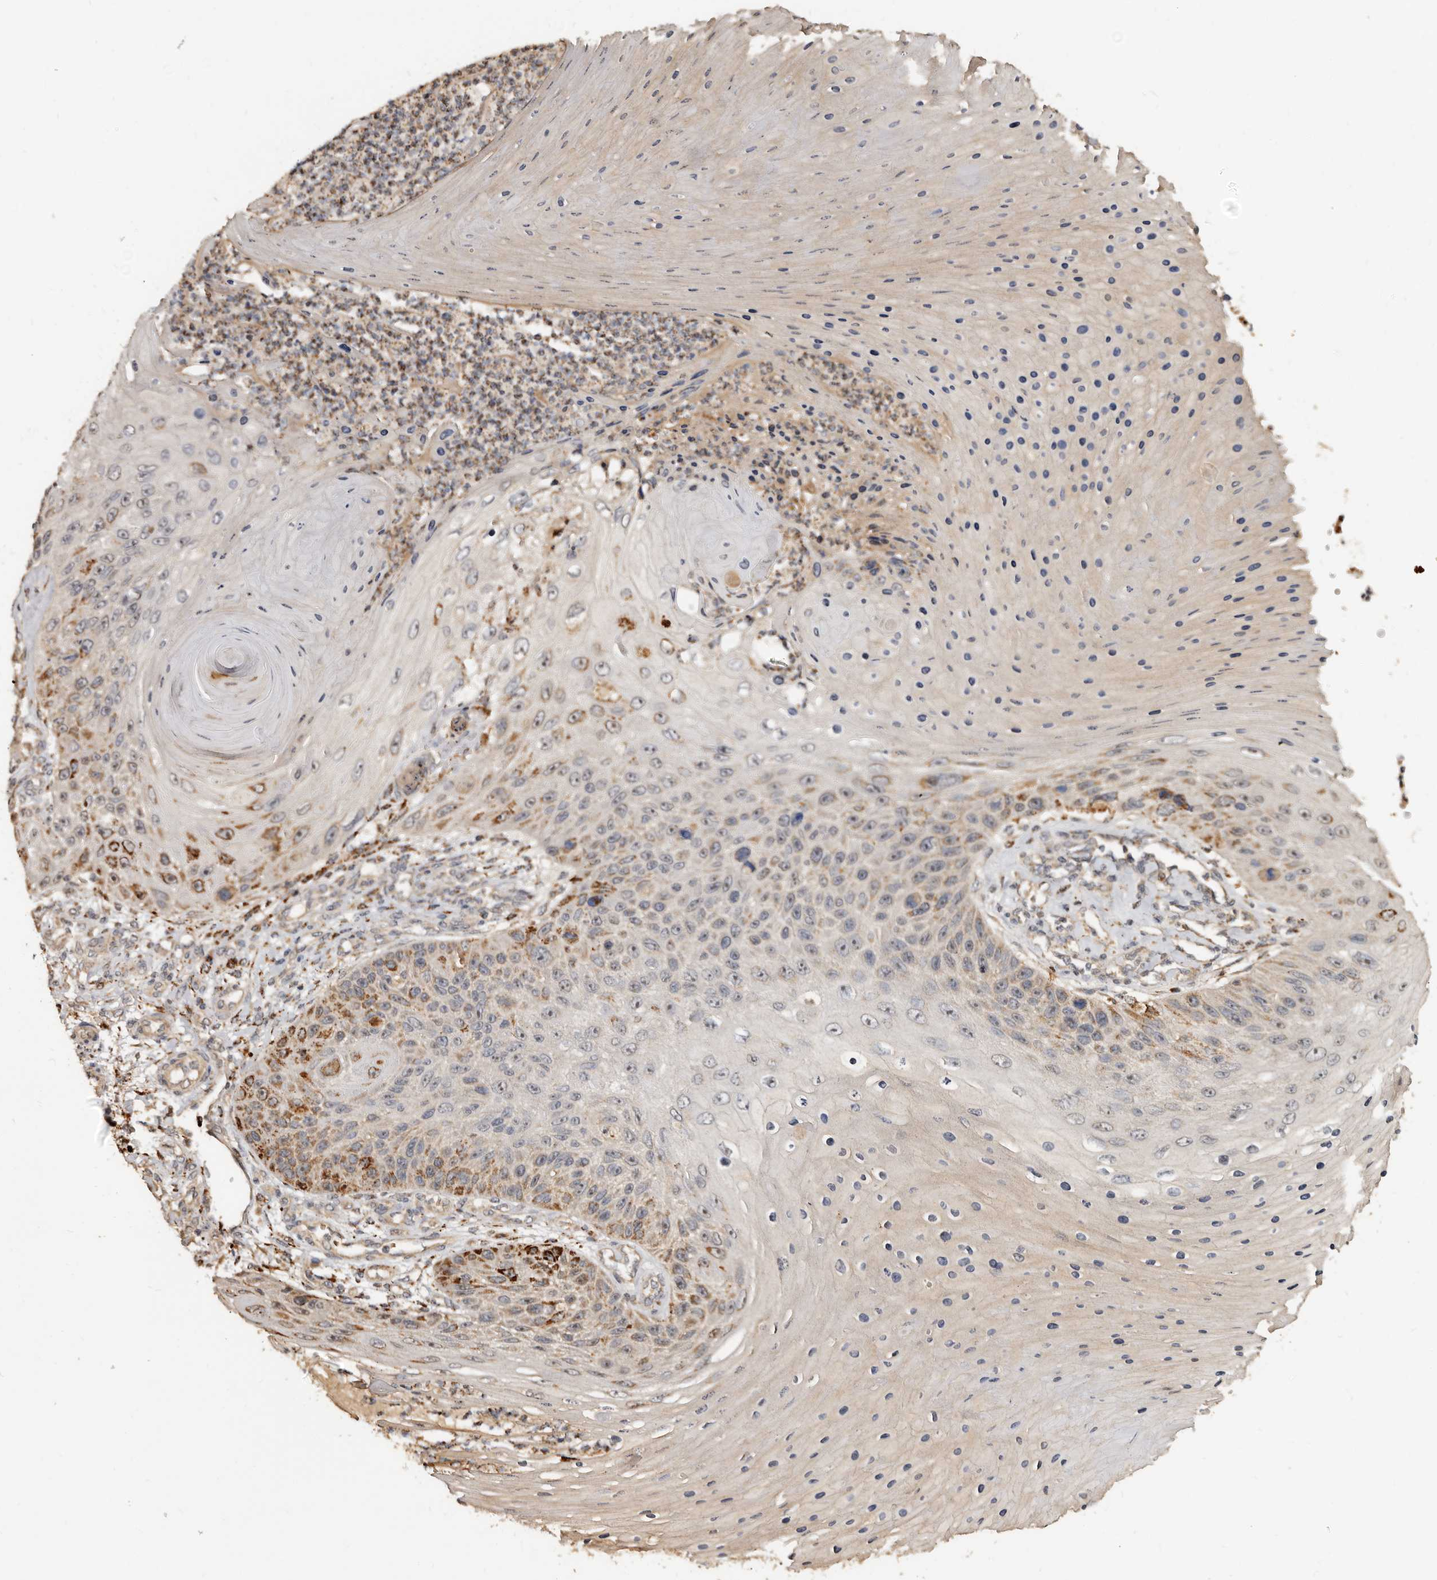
{"staining": {"intensity": "moderate", "quantity": "25%-75%", "location": "cytoplasmic/membranous"}, "tissue": "skin cancer", "cell_type": "Tumor cells", "image_type": "cancer", "snomed": [{"axis": "morphology", "description": "Squamous cell carcinoma, NOS"}, {"axis": "topography", "description": "Skin"}], "caption": "This is a histology image of immunohistochemistry (IHC) staining of skin cancer (squamous cell carcinoma), which shows moderate positivity in the cytoplasmic/membranous of tumor cells.", "gene": "AKAP7", "patient": {"sex": "female", "age": 88}}